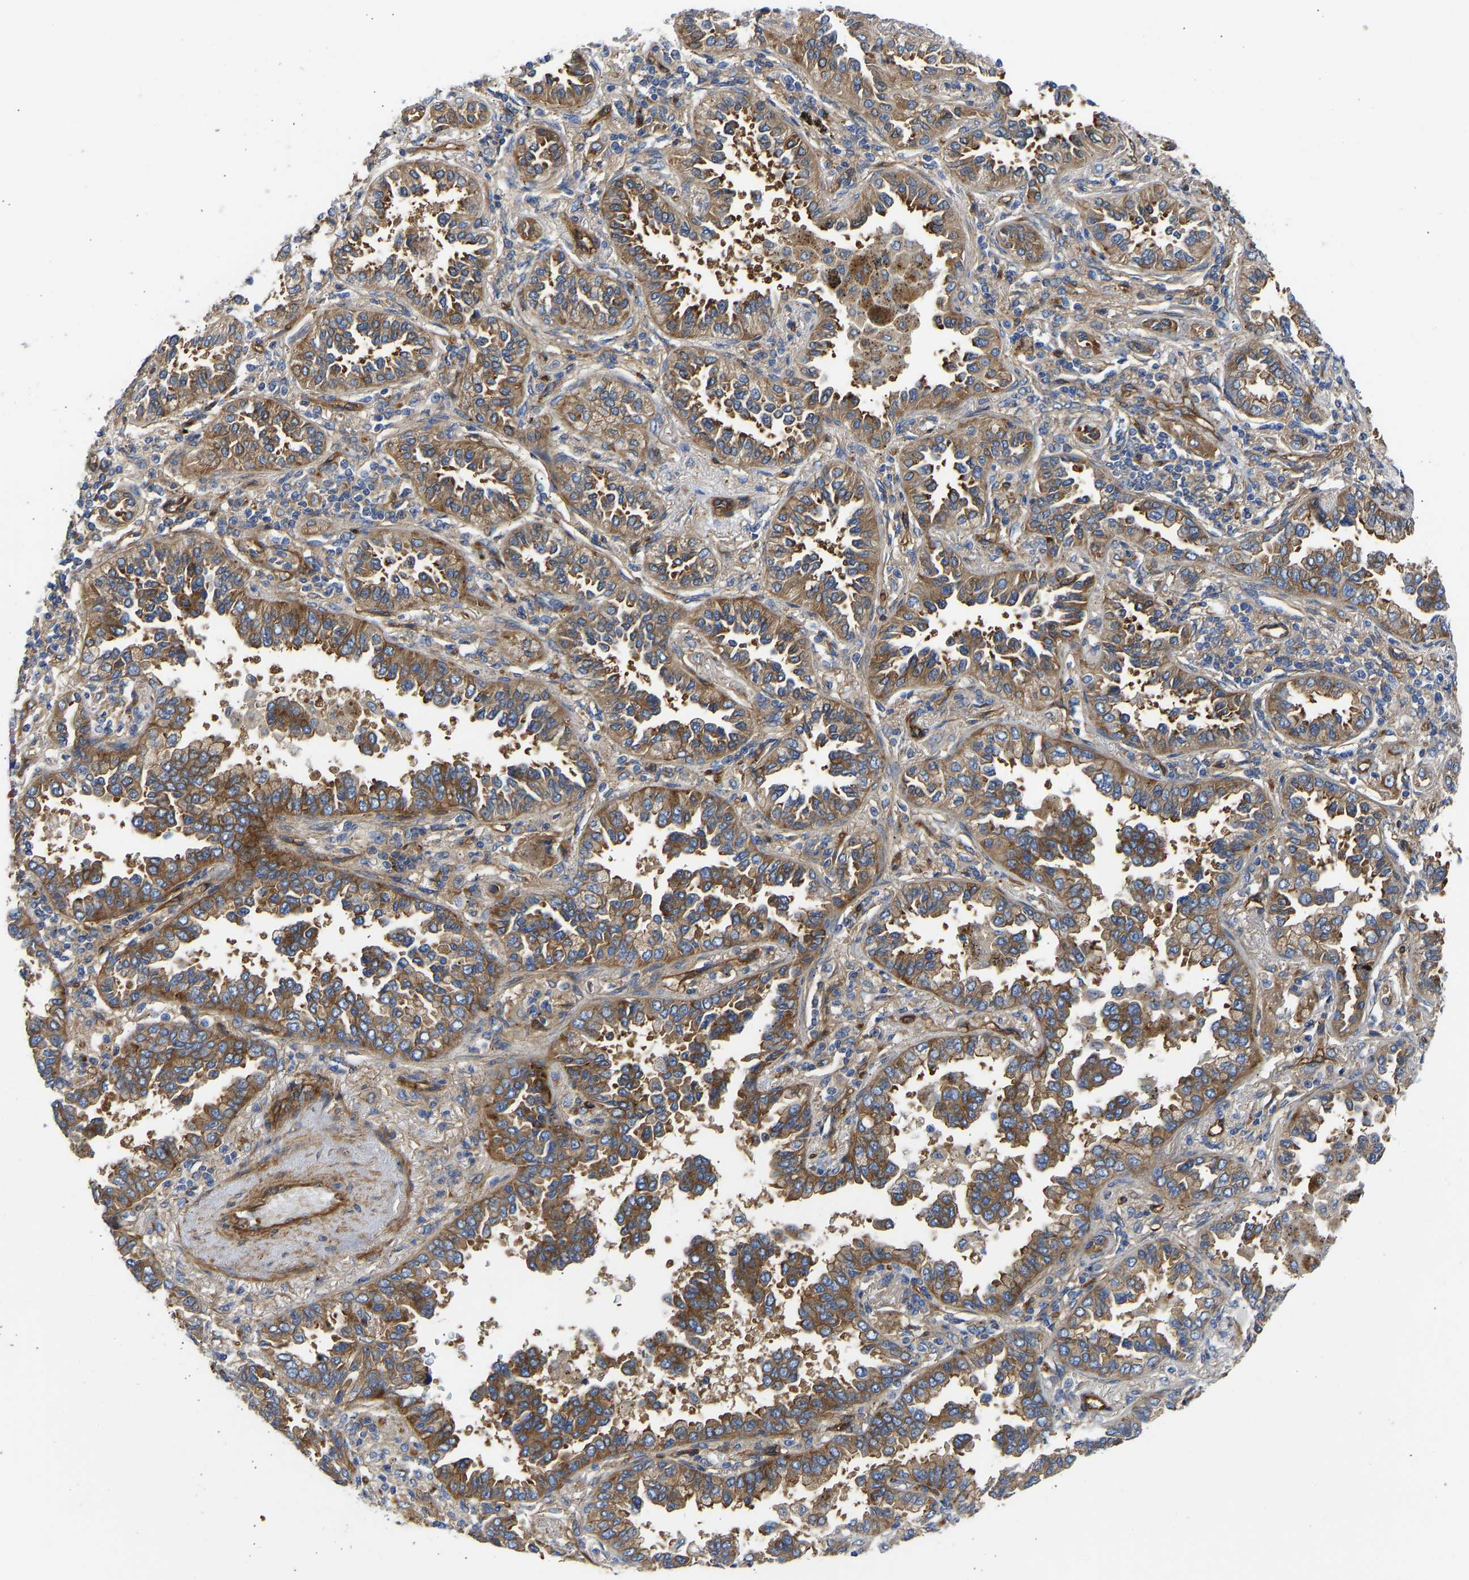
{"staining": {"intensity": "moderate", "quantity": ">75%", "location": "cytoplasmic/membranous"}, "tissue": "lung cancer", "cell_type": "Tumor cells", "image_type": "cancer", "snomed": [{"axis": "morphology", "description": "Normal tissue, NOS"}, {"axis": "morphology", "description": "Adenocarcinoma, NOS"}, {"axis": "topography", "description": "Lung"}], "caption": "This micrograph demonstrates lung adenocarcinoma stained with IHC to label a protein in brown. The cytoplasmic/membranous of tumor cells show moderate positivity for the protein. Nuclei are counter-stained blue.", "gene": "MYO1C", "patient": {"sex": "male", "age": 59}}